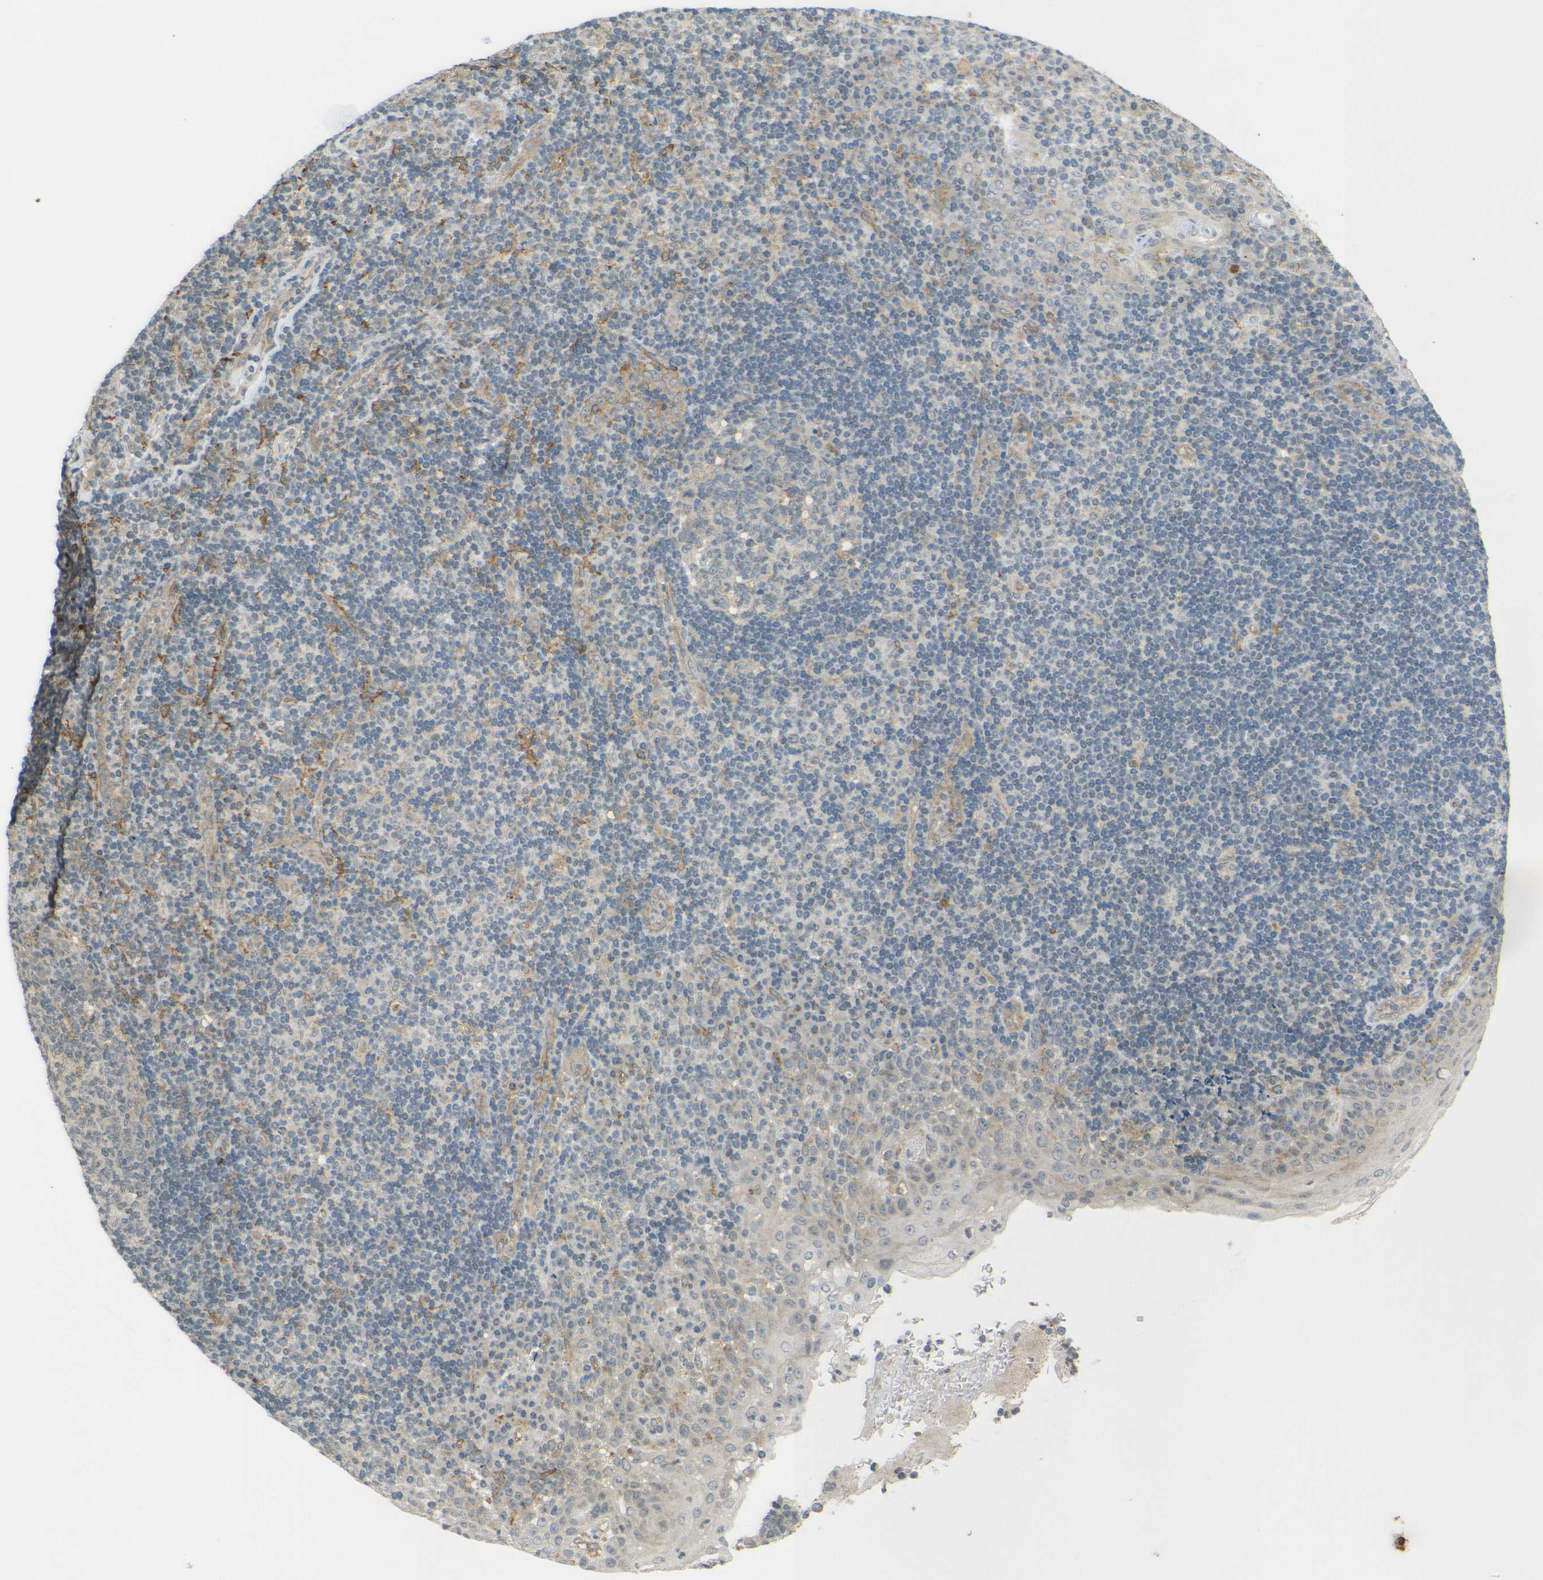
{"staining": {"intensity": "weak", "quantity": "25%-75%", "location": "cytoplasmic/membranous"}, "tissue": "tonsil", "cell_type": "Germinal center cells", "image_type": "normal", "snomed": [{"axis": "morphology", "description": "Normal tissue, NOS"}, {"axis": "topography", "description": "Tonsil"}], "caption": "DAB immunohistochemical staining of normal human tonsil displays weak cytoplasmic/membranous protein staining in approximately 25%-75% of germinal center cells. Nuclei are stained in blue.", "gene": "DAB2", "patient": {"sex": "female", "age": 40}}